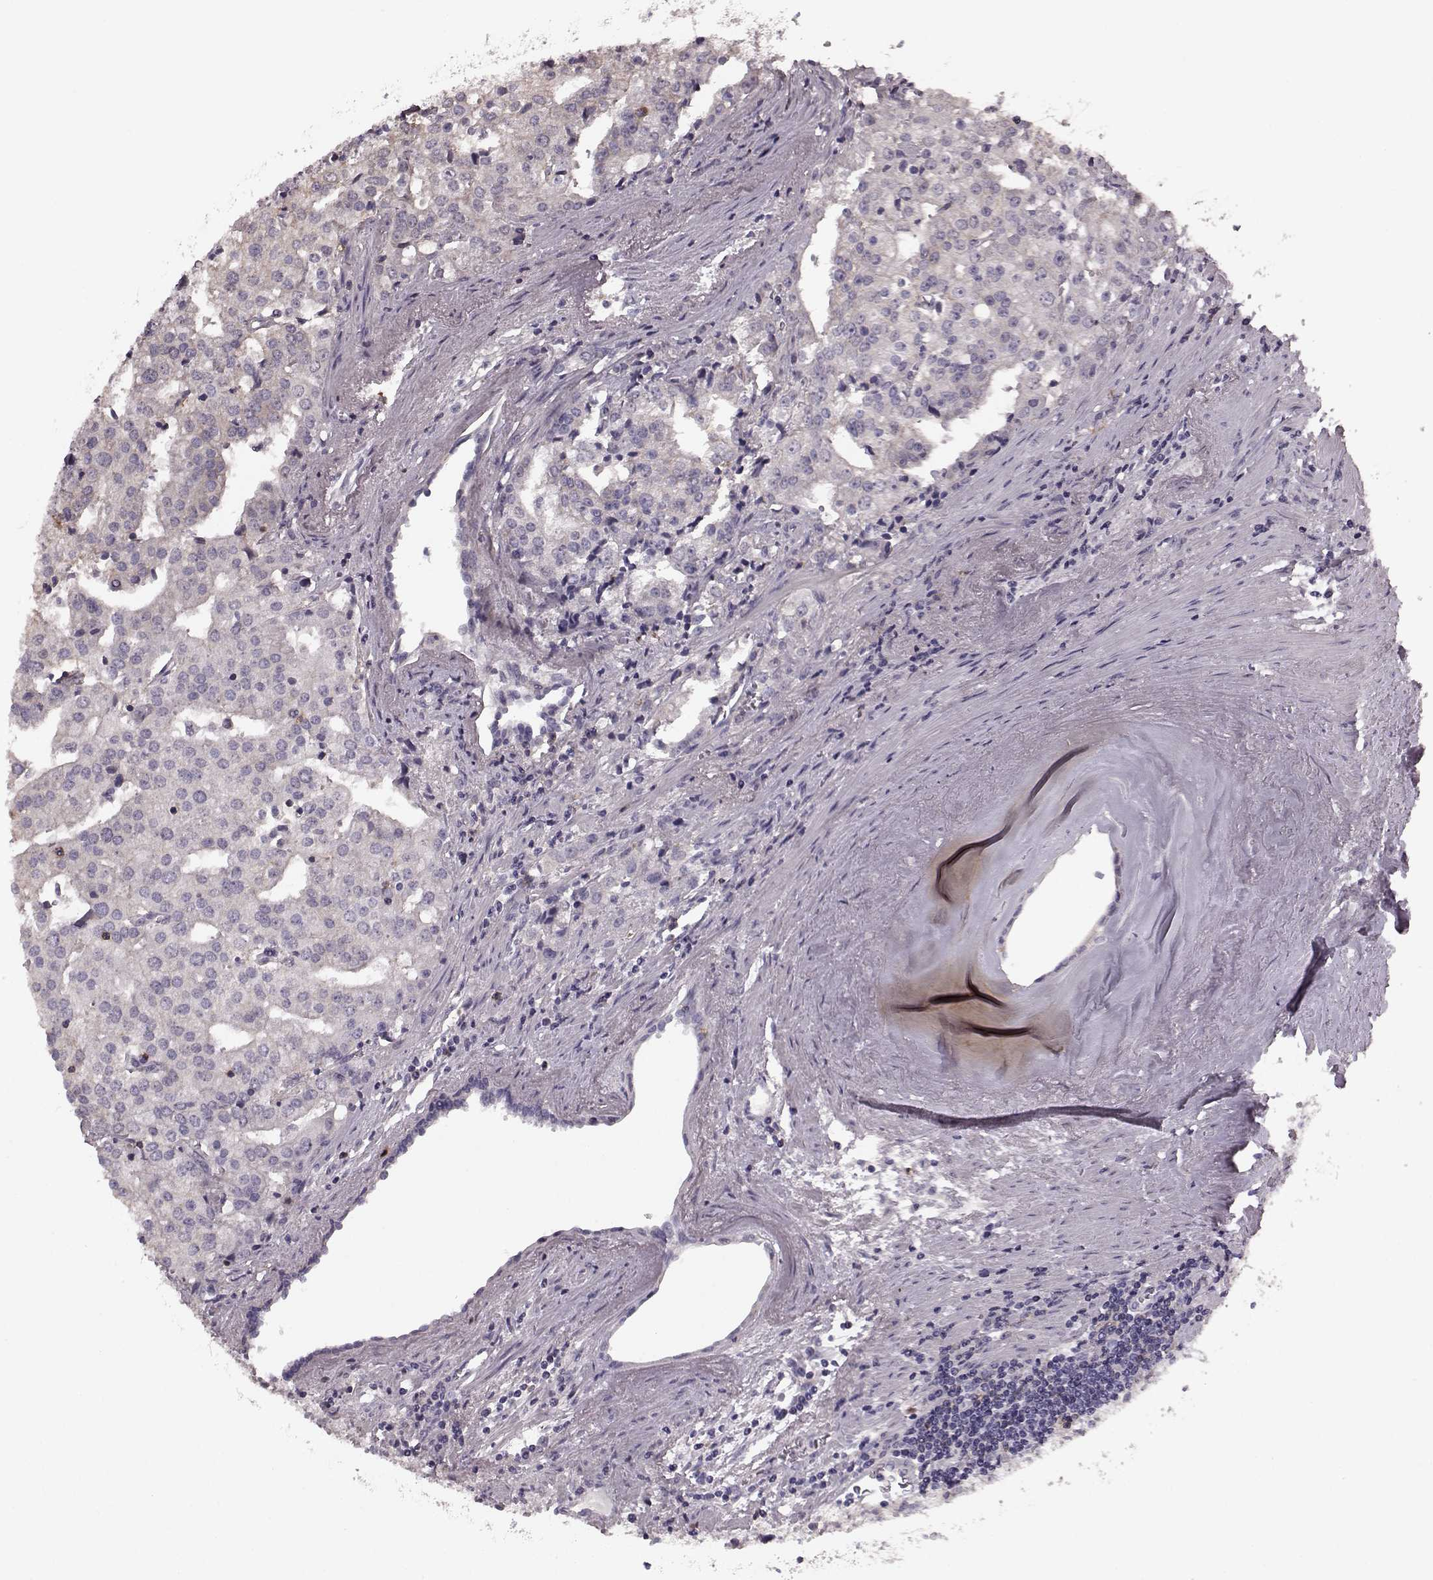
{"staining": {"intensity": "negative", "quantity": "none", "location": "none"}, "tissue": "prostate cancer", "cell_type": "Tumor cells", "image_type": "cancer", "snomed": [{"axis": "morphology", "description": "Adenocarcinoma, High grade"}, {"axis": "topography", "description": "Prostate"}], "caption": "This histopathology image is of adenocarcinoma (high-grade) (prostate) stained with IHC to label a protein in brown with the nuclei are counter-stained blue. There is no positivity in tumor cells. Nuclei are stained in blue.", "gene": "PDCD1", "patient": {"sex": "male", "age": 68}}